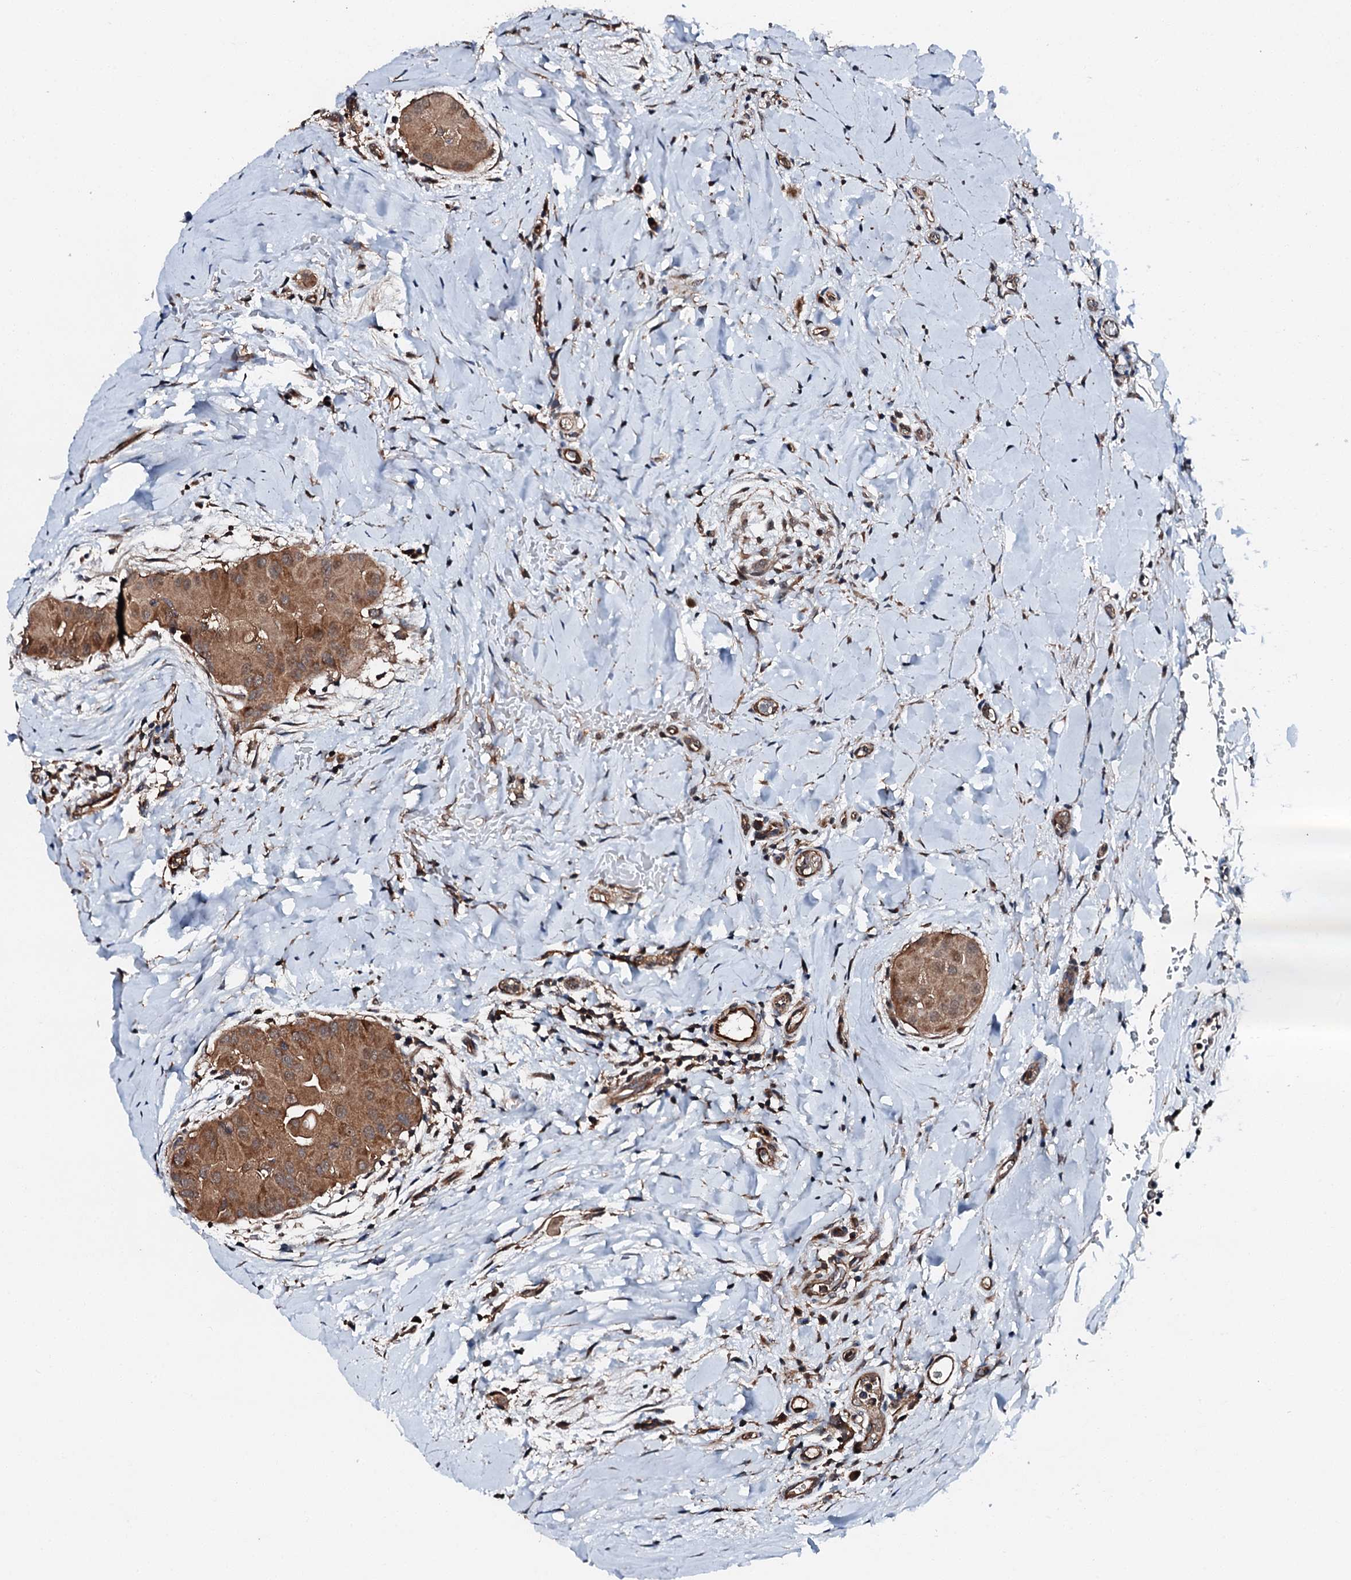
{"staining": {"intensity": "moderate", "quantity": ">75%", "location": "cytoplasmic/membranous"}, "tissue": "thyroid cancer", "cell_type": "Tumor cells", "image_type": "cancer", "snomed": [{"axis": "morphology", "description": "Papillary adenocarcinoma, NOS"}, {"axis": "topography", "description": "Thyroid gland"}], "caption": "This is a photomicrograph of immunohistochemistry (IHC) staining of thyroid cancer, which shows moderate staining in the cytoplasmic/membranous of tumor cells.", "gene": "FGD4", "patient": {"sex": "male", "age": 33}}